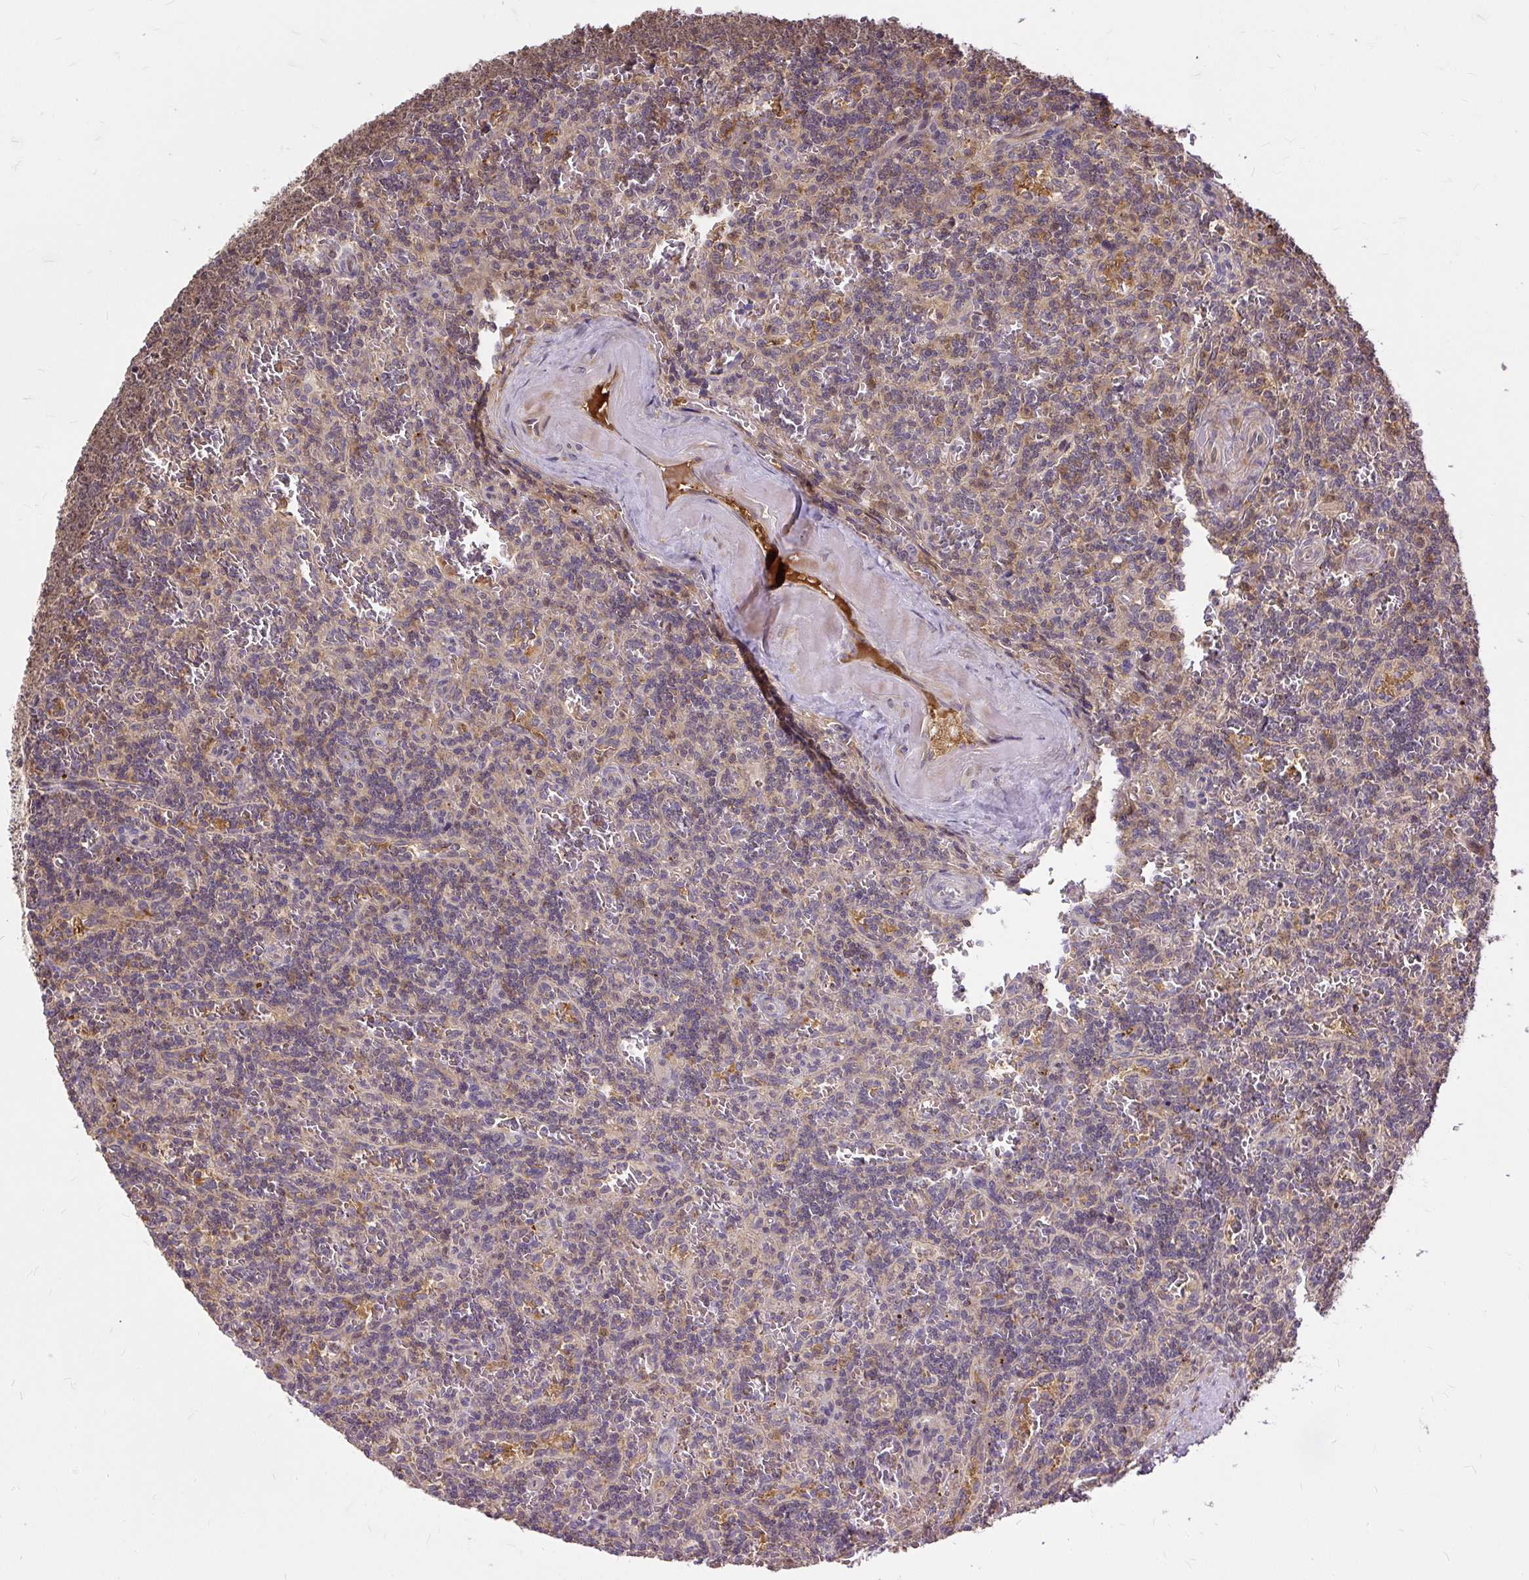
{"staining": {"intensity": "weak", "quantity": "<25%", "location": "cytoplasmic/membranous"}, "tissue": "lymphoma", "cell_type": "Tumor cells", "image_type": "cancer", "snomed": [{"axis": "morphology", "description": "Malignant lymphoma, non-Hodgkin's type, Low grade"}, {"axis": "topography", "description": "Spleen"}], "caption": "A histopathology image of malignant lymphoma, non-Hodgkin's type (low-grade) stained for a protein reveals no brown staining in tumor cells.", "gene": "AP5S1", "patient": {"sex": "male", "age": 73}}